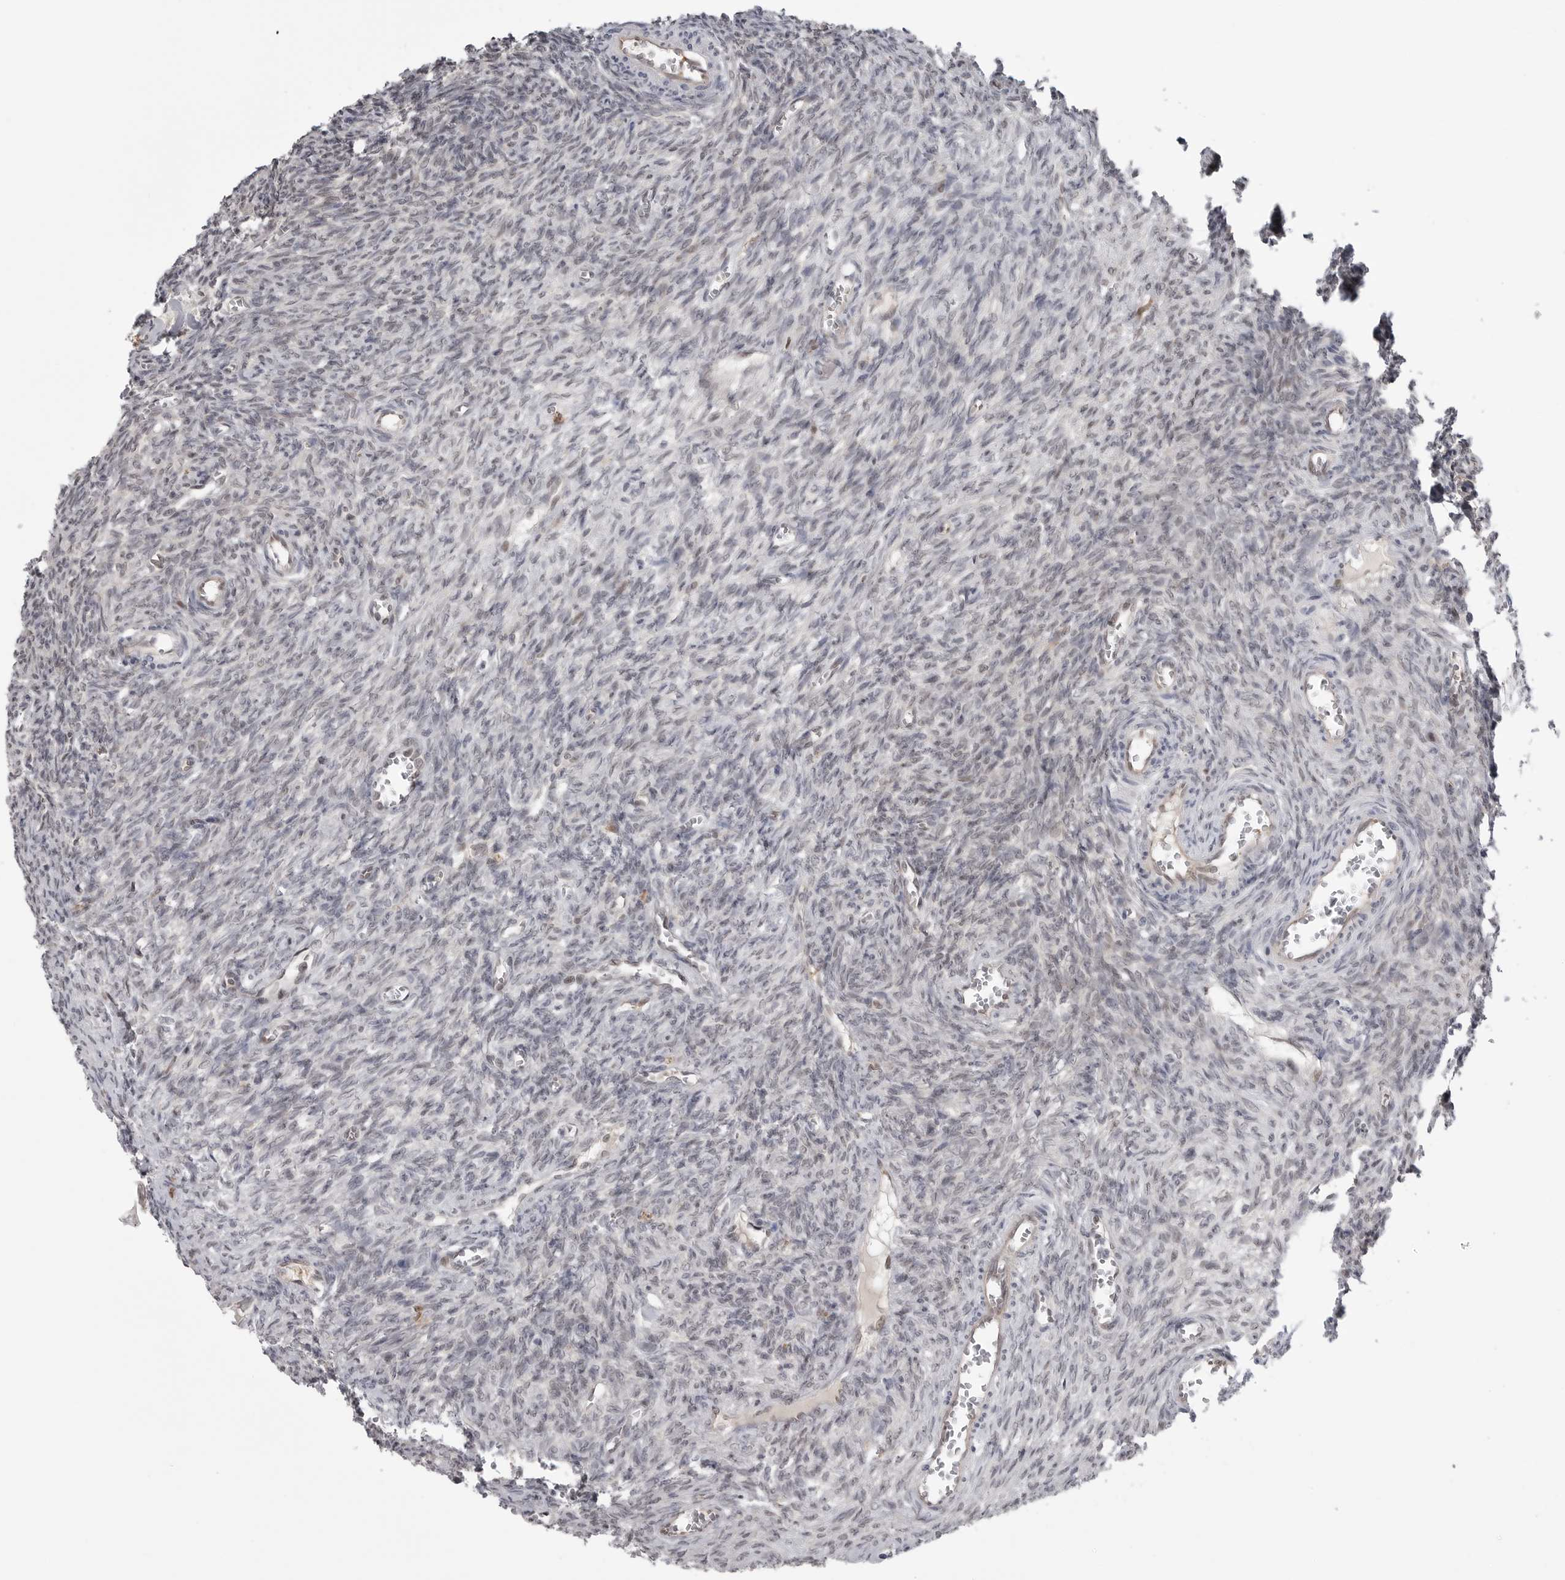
{"staining": {"intensity": "negative", "quantity": "none", "location": "none"}, "tissue": "ovary", "cell_type": "Follicle cells", "image_type": "normal", "snomed": [{"axis": "morphology", "description": "Normal tissue, NOS"}, {"axis": "topography", "description": "Ovary"}], "caption": "IHC of unremarkable human ovary shows no expression in follicle cells. (DAB IHC with hematoxylin counter stain).", "gene": "PNPO", "patient": {"sex": "female", "age": 27}}